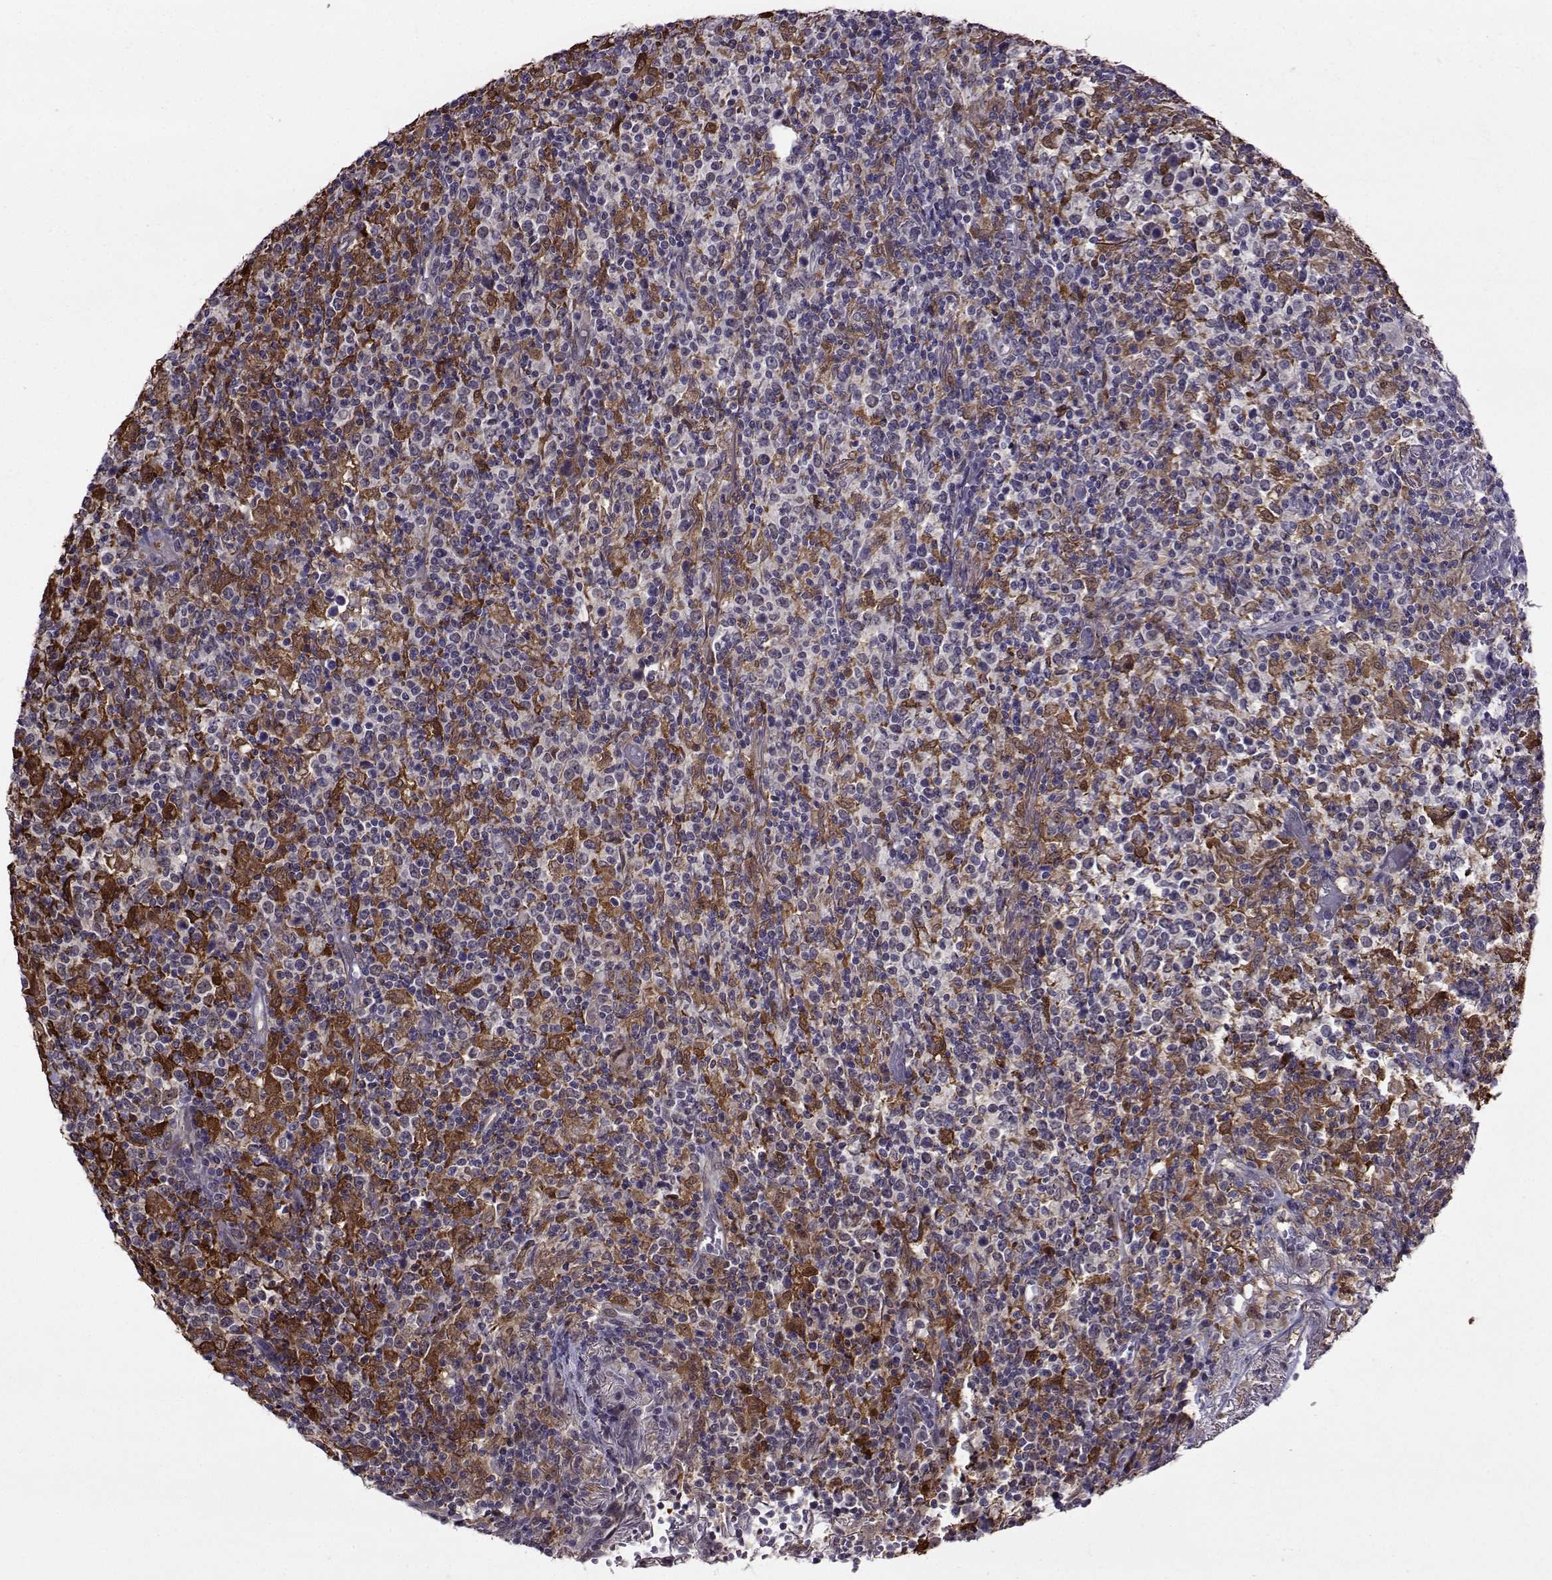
{"staining": {"intensity": "negative", "quantity": "none", "location": "none"}, "tissue": "lymphoma", "cell_type": "Tumor cells", "image_type": "cancer", "snomed": [{"axis": "morphology", "description": "Malignant lymphoma, non-Hodgkin's type, High grade"}, {"axis": "topography", "description": "Lung"}], "caption": "Immunohistochemical staining of lymphoma reveals no significant expression in tumor cells.", "gene": "DDX20", "patient": {"sex": "male", "age": 79}}